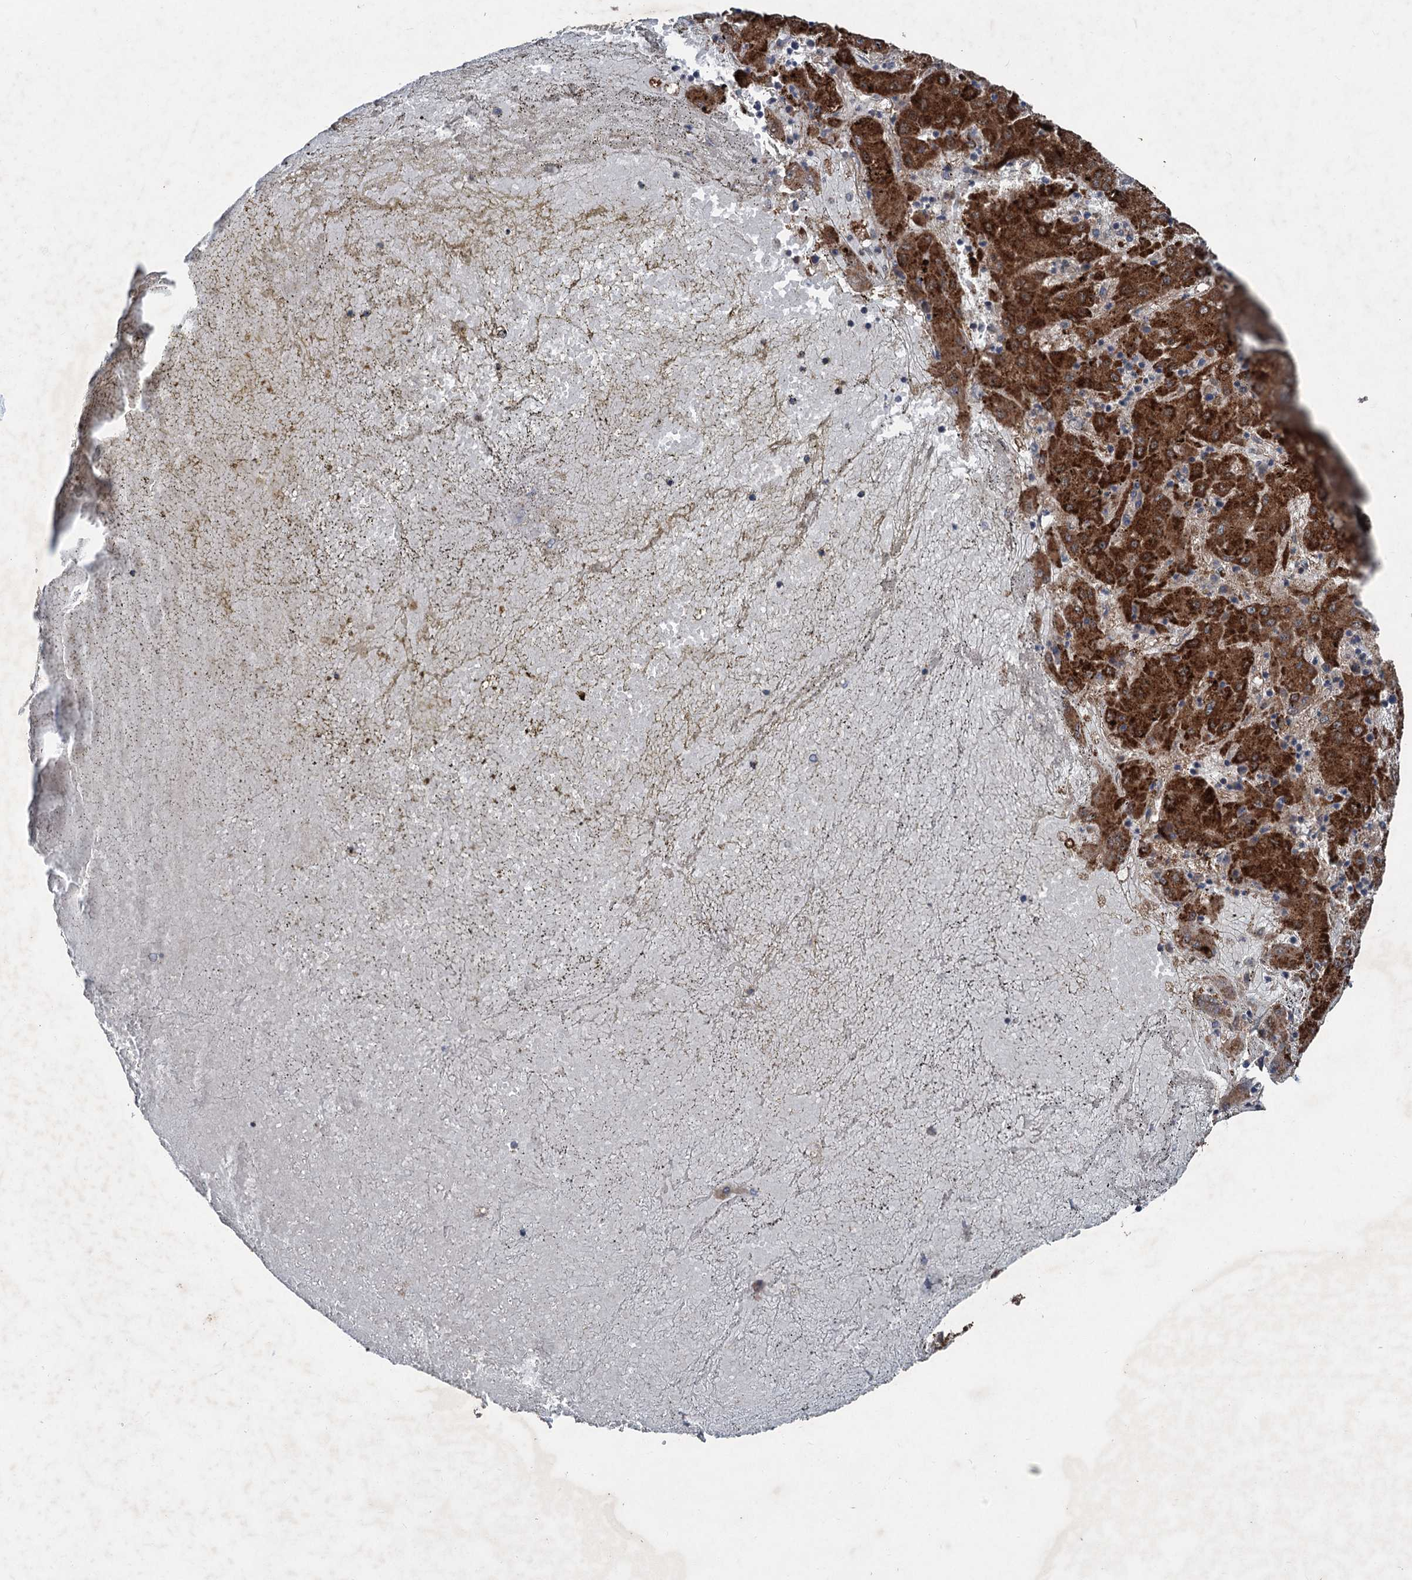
{"staining": {"intensity": "strong", "quantity": ">75%", "location": "cytoplasmic/membranous"}, "tissue": "liver cancer", "cell_type": "Tumor cells", "image_type": "cancer", "snomed": [{"axis": "morphology", "description": "Carcinoma, Hepatocellular, NOS"}, {"axis": "topography", "description": "Liver"}], "caption": "This image shows immunohistochemistry staining of liver cancer, with high strong cytoplasmic/membranous positivity in about >75% of tumor cells.", "gene": "RNF214", "patient": {"sex": "male", "age": 72}}